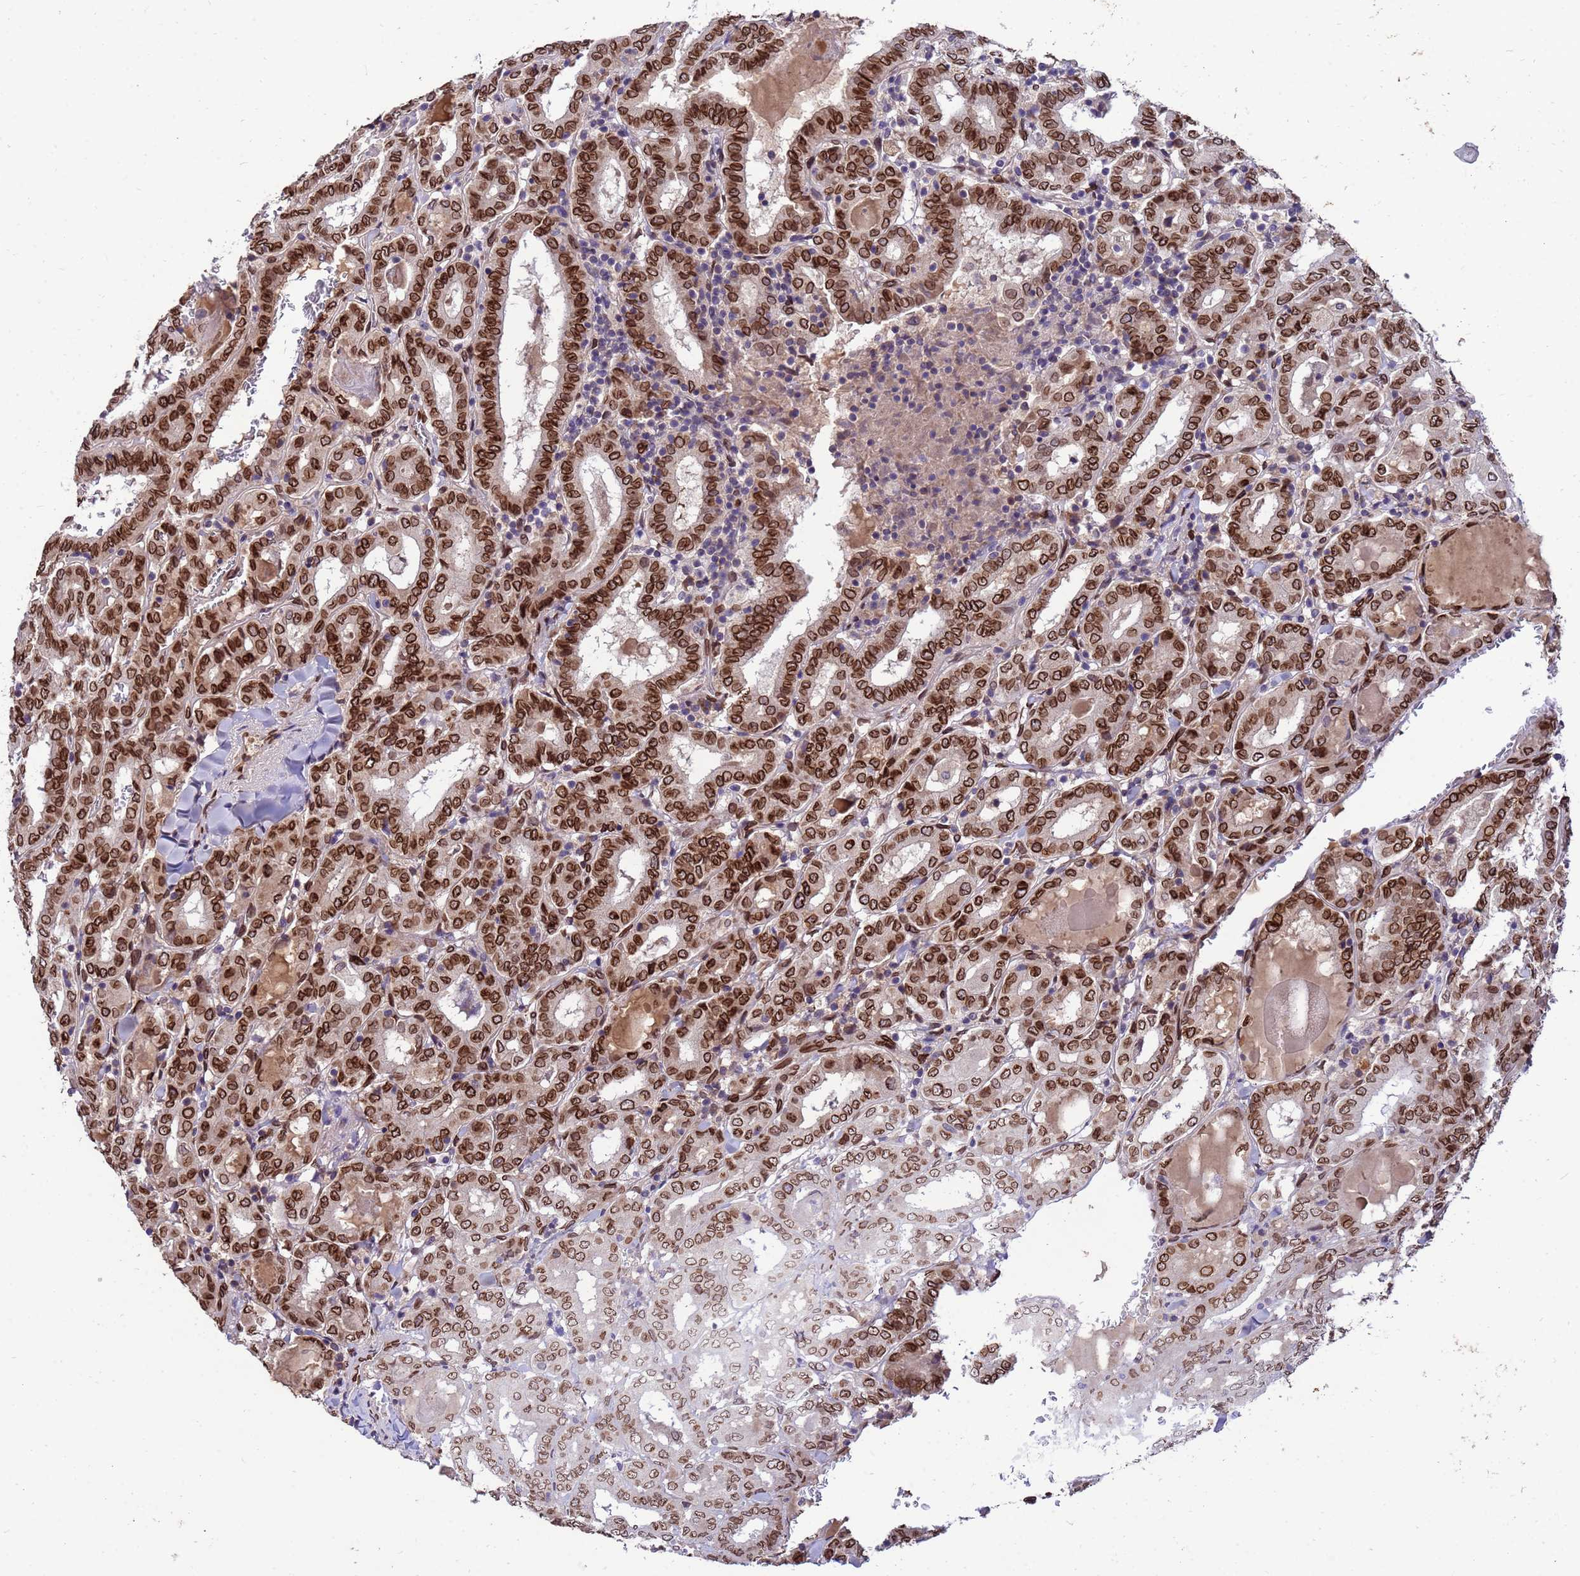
{"staining": {"intensity": "strong", "quantity": ">75%", "location": "cytoplasmic/membranous,nuclear"}, "tissue": "thyroid cancer", "cell_type": "Tumor cells", "image_type": "cancer", "snomed": [{"axis": "morphology", "description": "Papillary adenocarcinoma, NOS"}, {"axis": "topography", "description": "Thyroid gland"}], "caption": "Protein analysis of thyroid papillary adenocarcinoma tissue shows strong cytoplasmic/membranous and nuclear staining in approximately >75% of tumor cells.", "gene": "GPR135", "patient": {"sex": "female", "age": 72}}